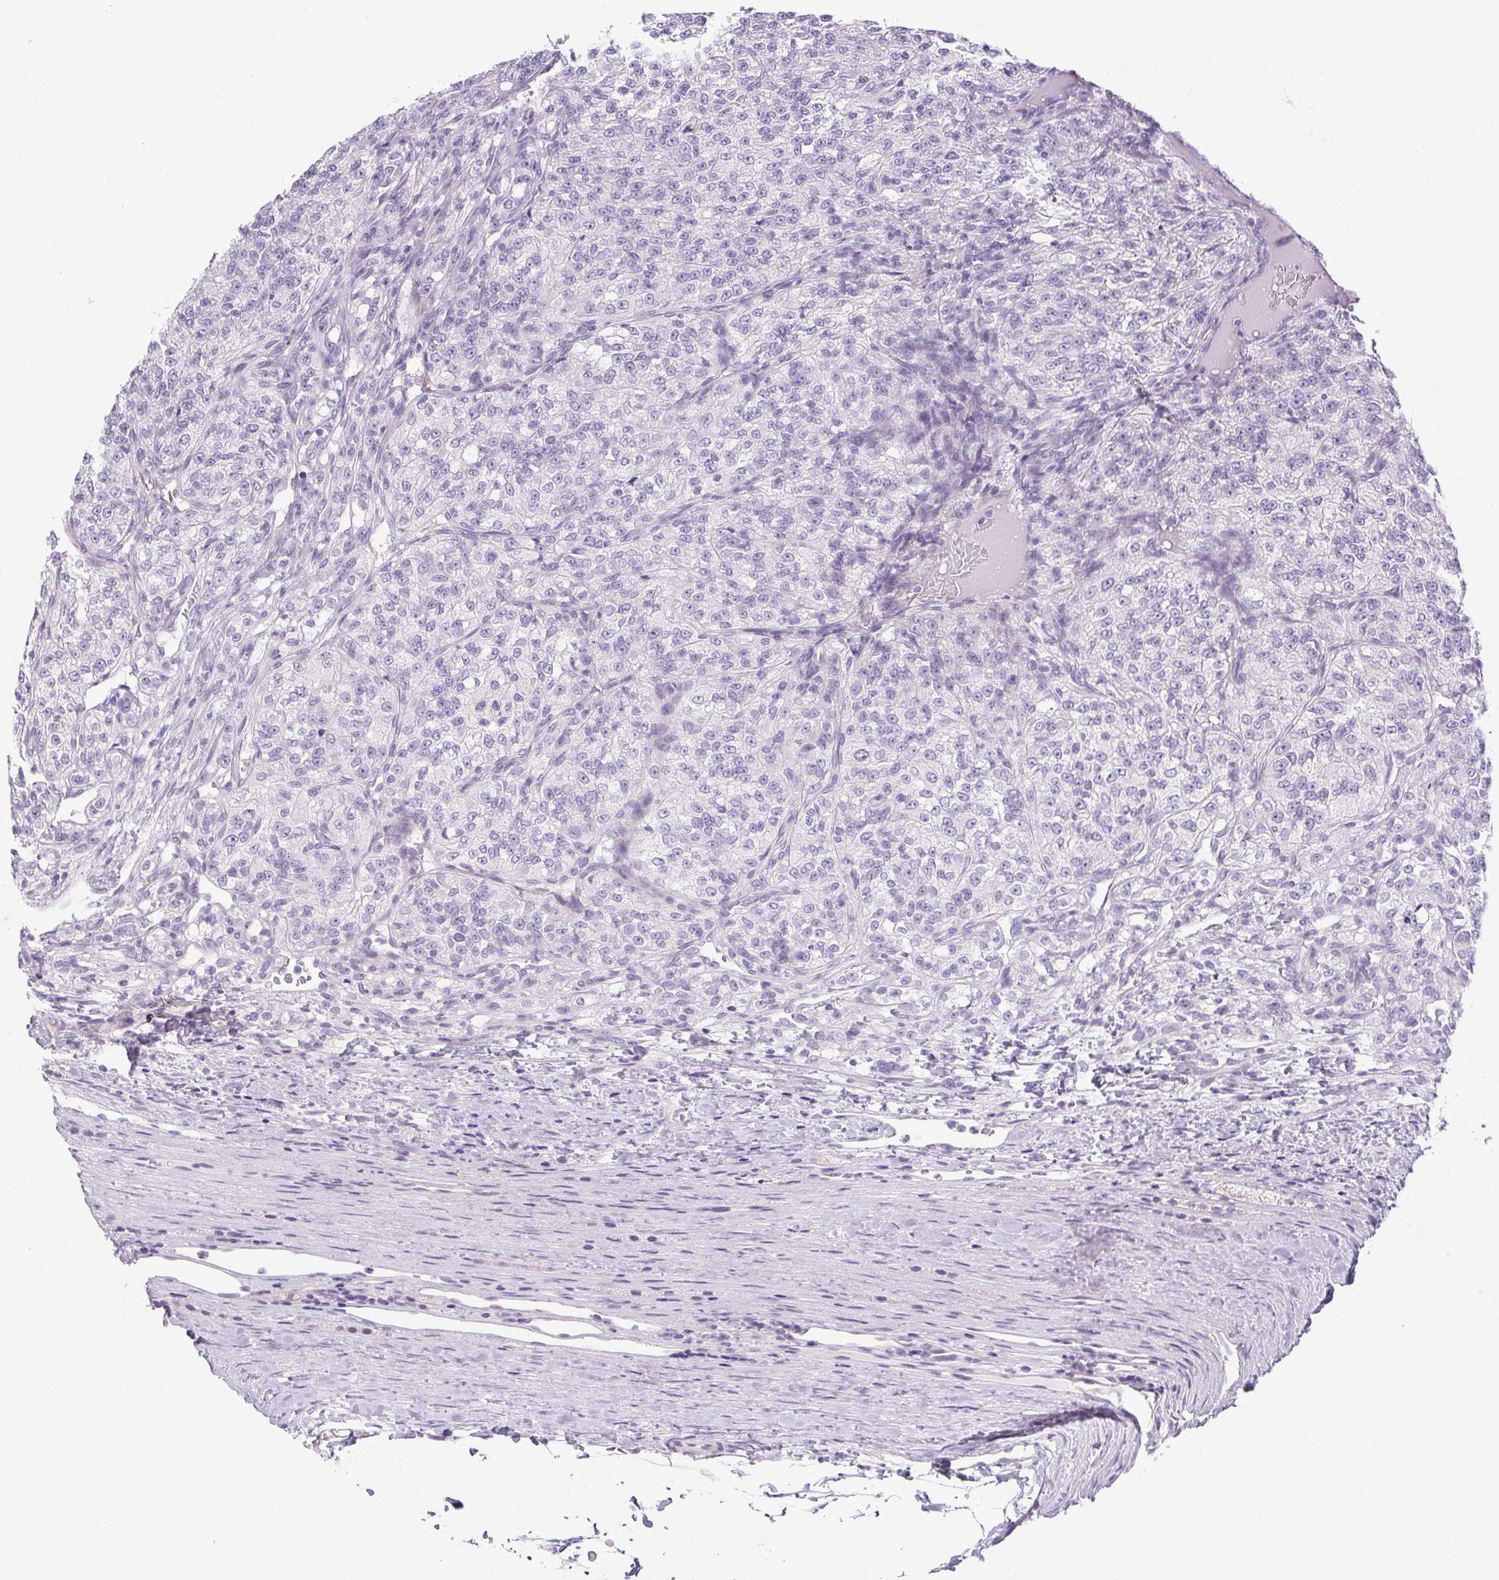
{"staining": {"intensity": "negative", "quantity": "none", "location": "none"}, "tissue": "renal cancer", "cell_type": "Tumor cells", "image_type": "cancer", "snomed": [{"axis": "morphology", "description": "Adenocarcinoma, NOS"}, {"axis": "topography", "description": "Kidney"}], "caption": "Human renal adenocarcinoma stained for a protein using IHC reveals no staining in tumor cells.", "gene": "PAPPA2", "patient": {"sex": "female", "age": 63}}